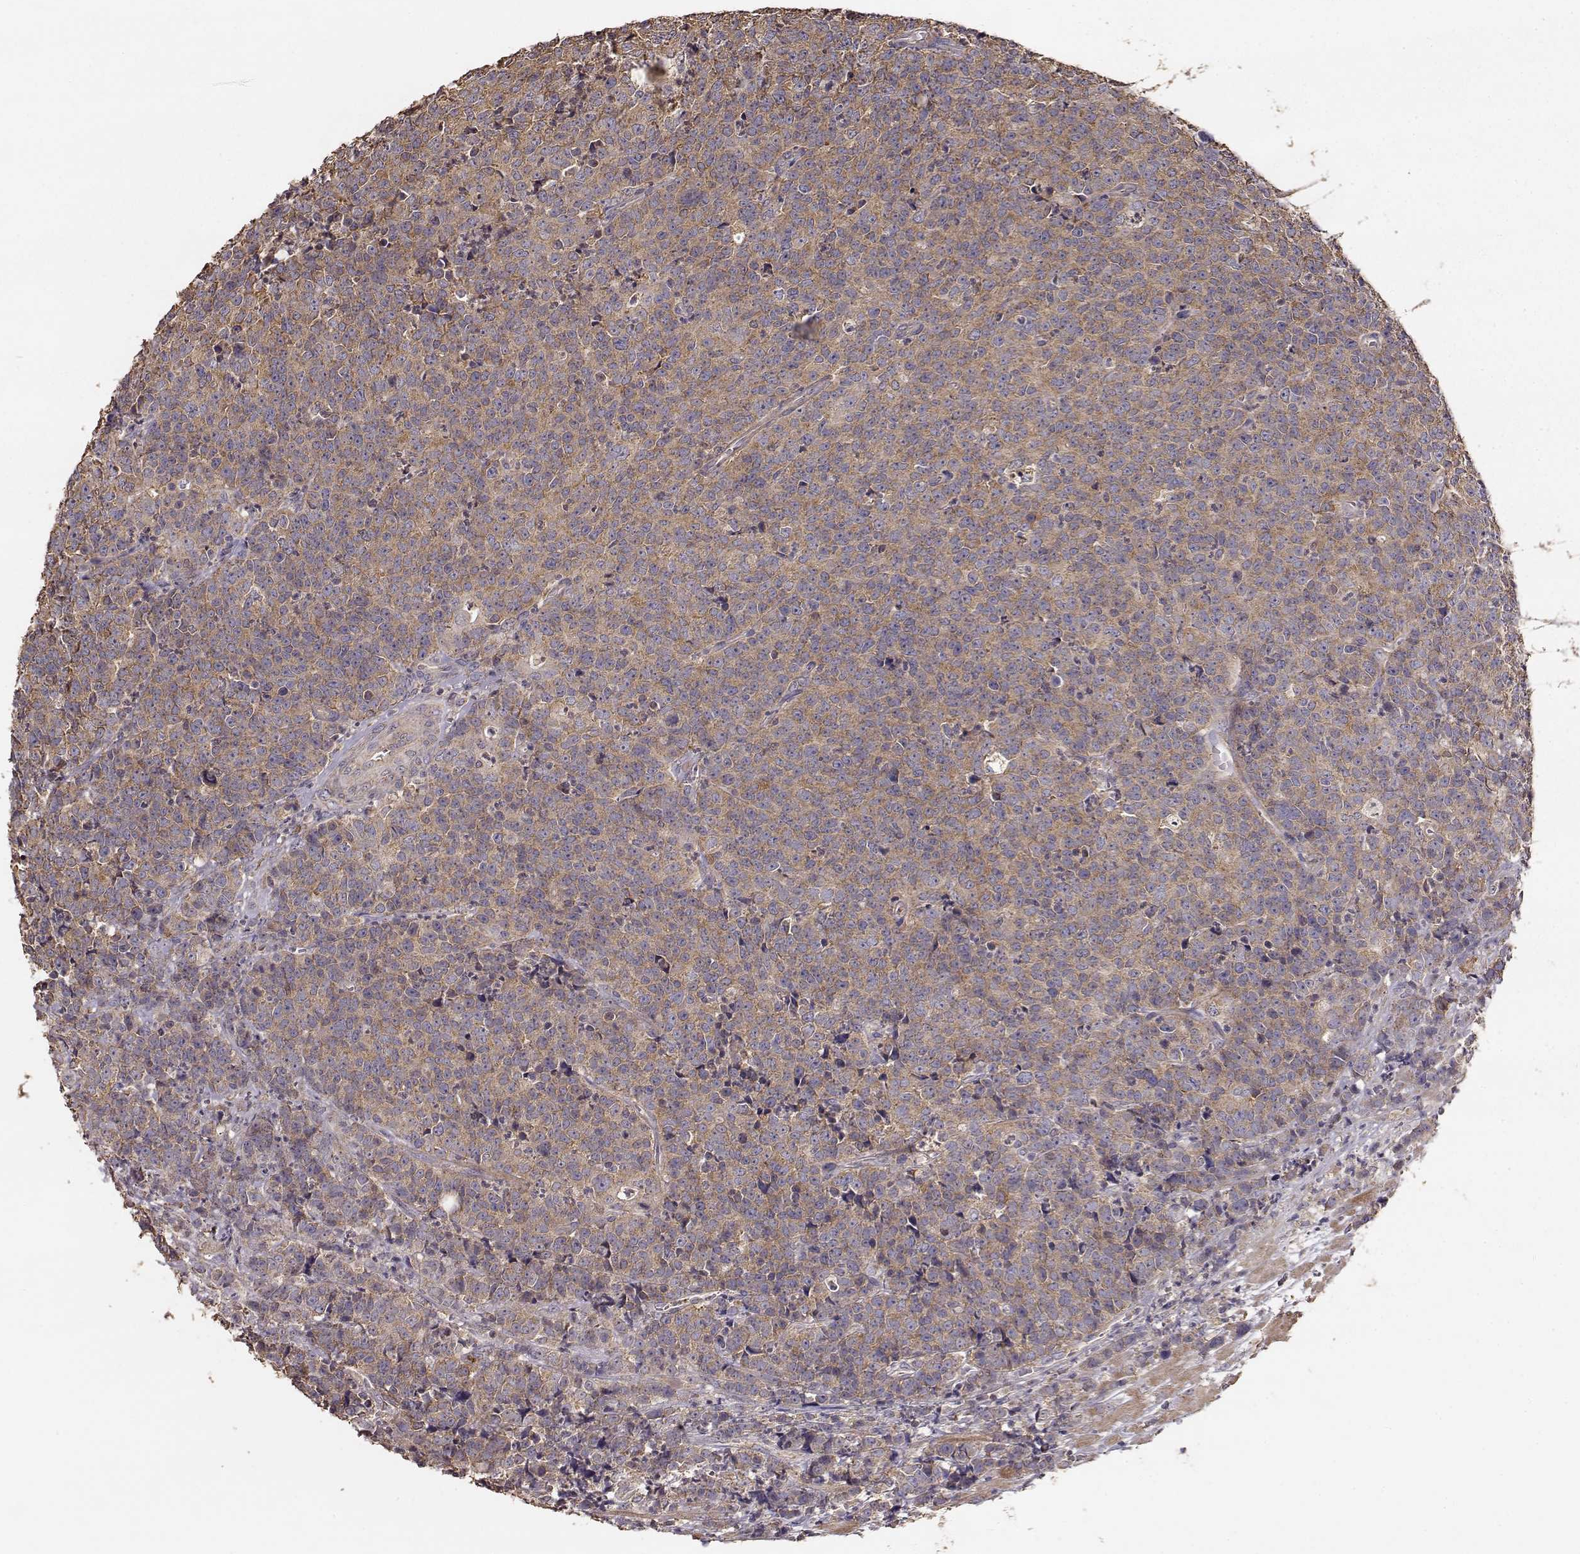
{"staining": {"intensity": "moderate", "quantity": ">75%", "location": "cytoplasmic/membranous"}, "tissue": "prostate cancer", "cell_type": "Tumor cells", "image_type": "cancer", "snomed": [{"axis": "morphology", "description": "Adenocarcinoma, NOS"}, {"axis": "topography", "description": "Prostate"}], "caption": "Human prostate cancer stained for a protein (brown) demonstrates moderate cytoplasmic/membranous positive positivity in about >75% of tumor cells.", "gene": "TARS3", "patient": {"sex": "male", "age": 67}}